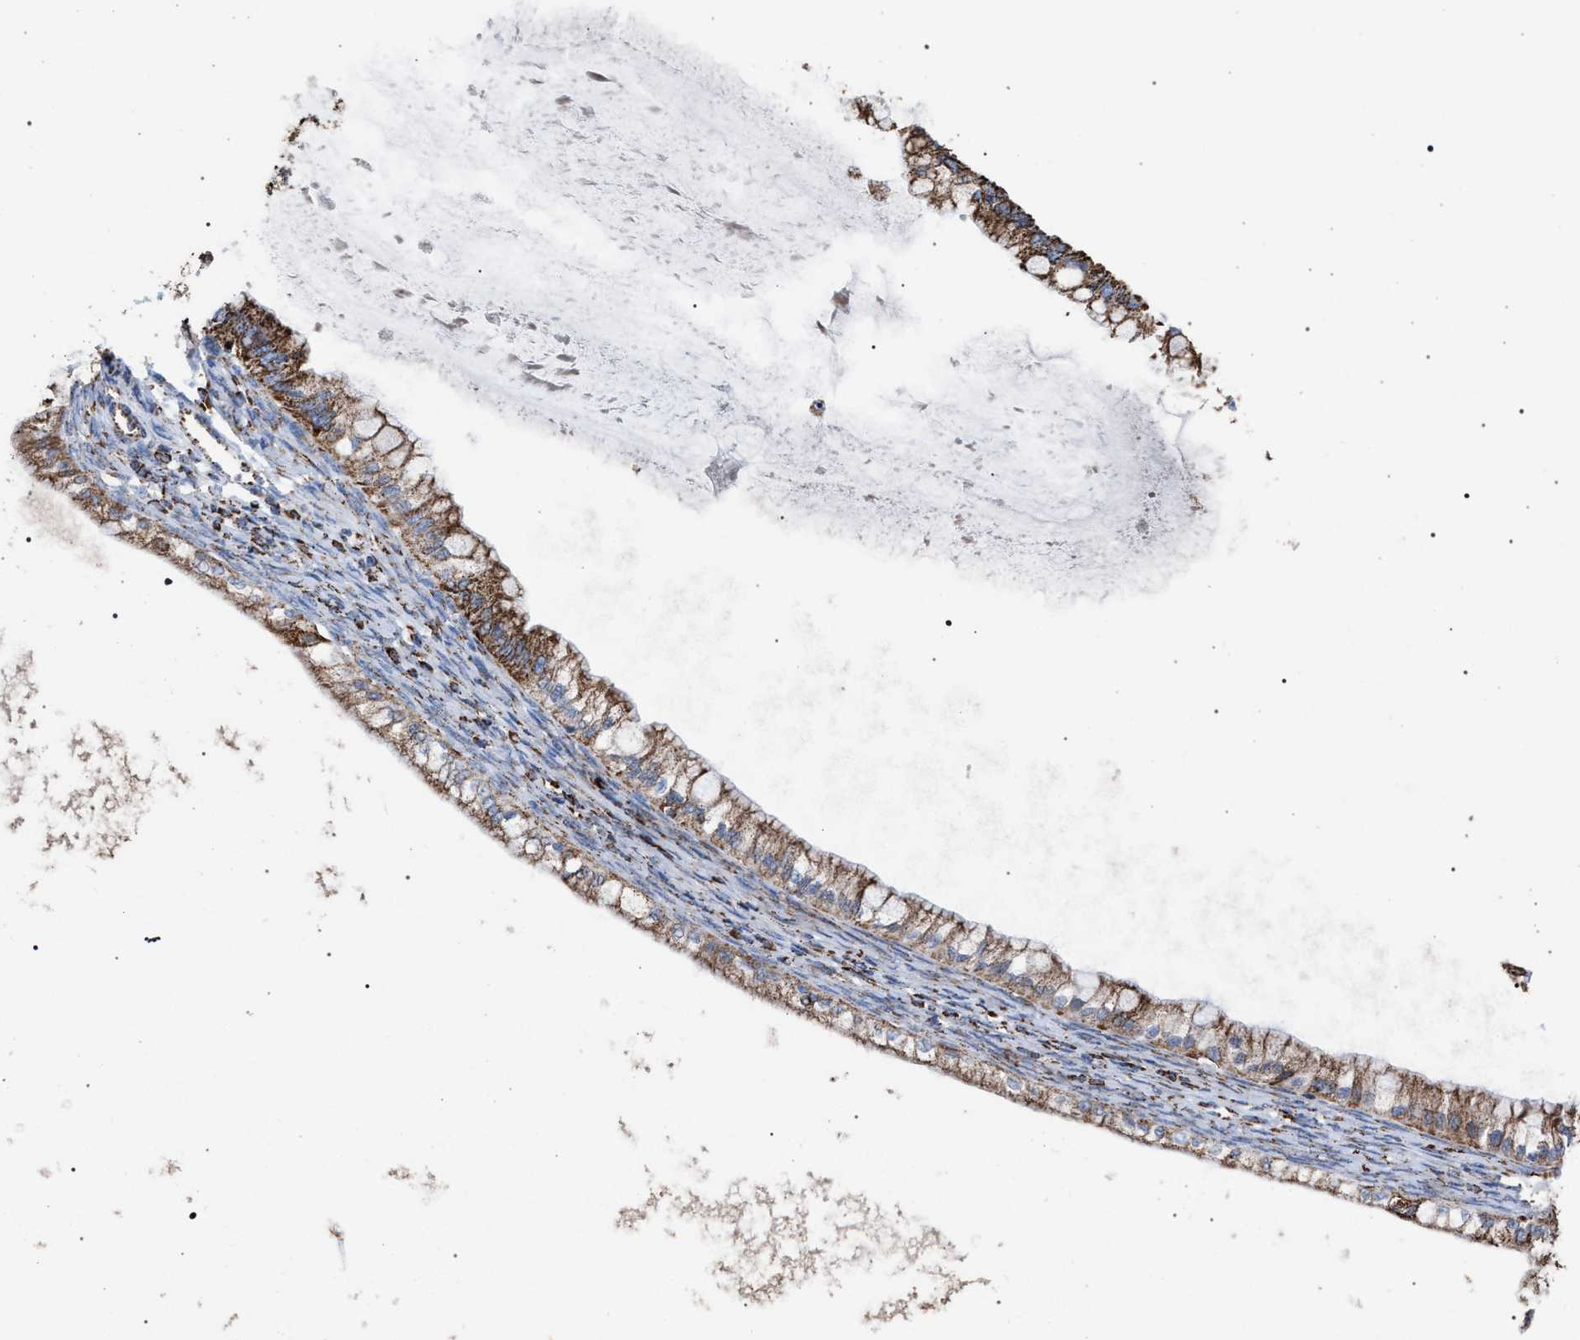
{"staining": {"intensity": "moderate", "quantity": ">75%", "location": "cytoplasmic/membranous"}, "tissue": "ovarian cancer", "cell_type": "Tumor cells", "image_type": "cancer", "snomed": [{"axis": "morphology", "description": "Cystadenocarcinoma, mucinous, NOS"}, {"axis": "topography", "description": "Ovary"}], "caption": "Immunohistochemistry (IHC) staining of ovarian cancer, which reveals medium levels of moderate cytoplasmic/membranous expression in approximately >75% of tumor cells indicating moderate cytoplasmic/membranous protein staining. The staining was performed using DAB (brown) for protein detection and nuclei were counterstained in hematoxylin (blue).", "gene": "VPS13A", "patient": {"sex": "female", "age": 57}}